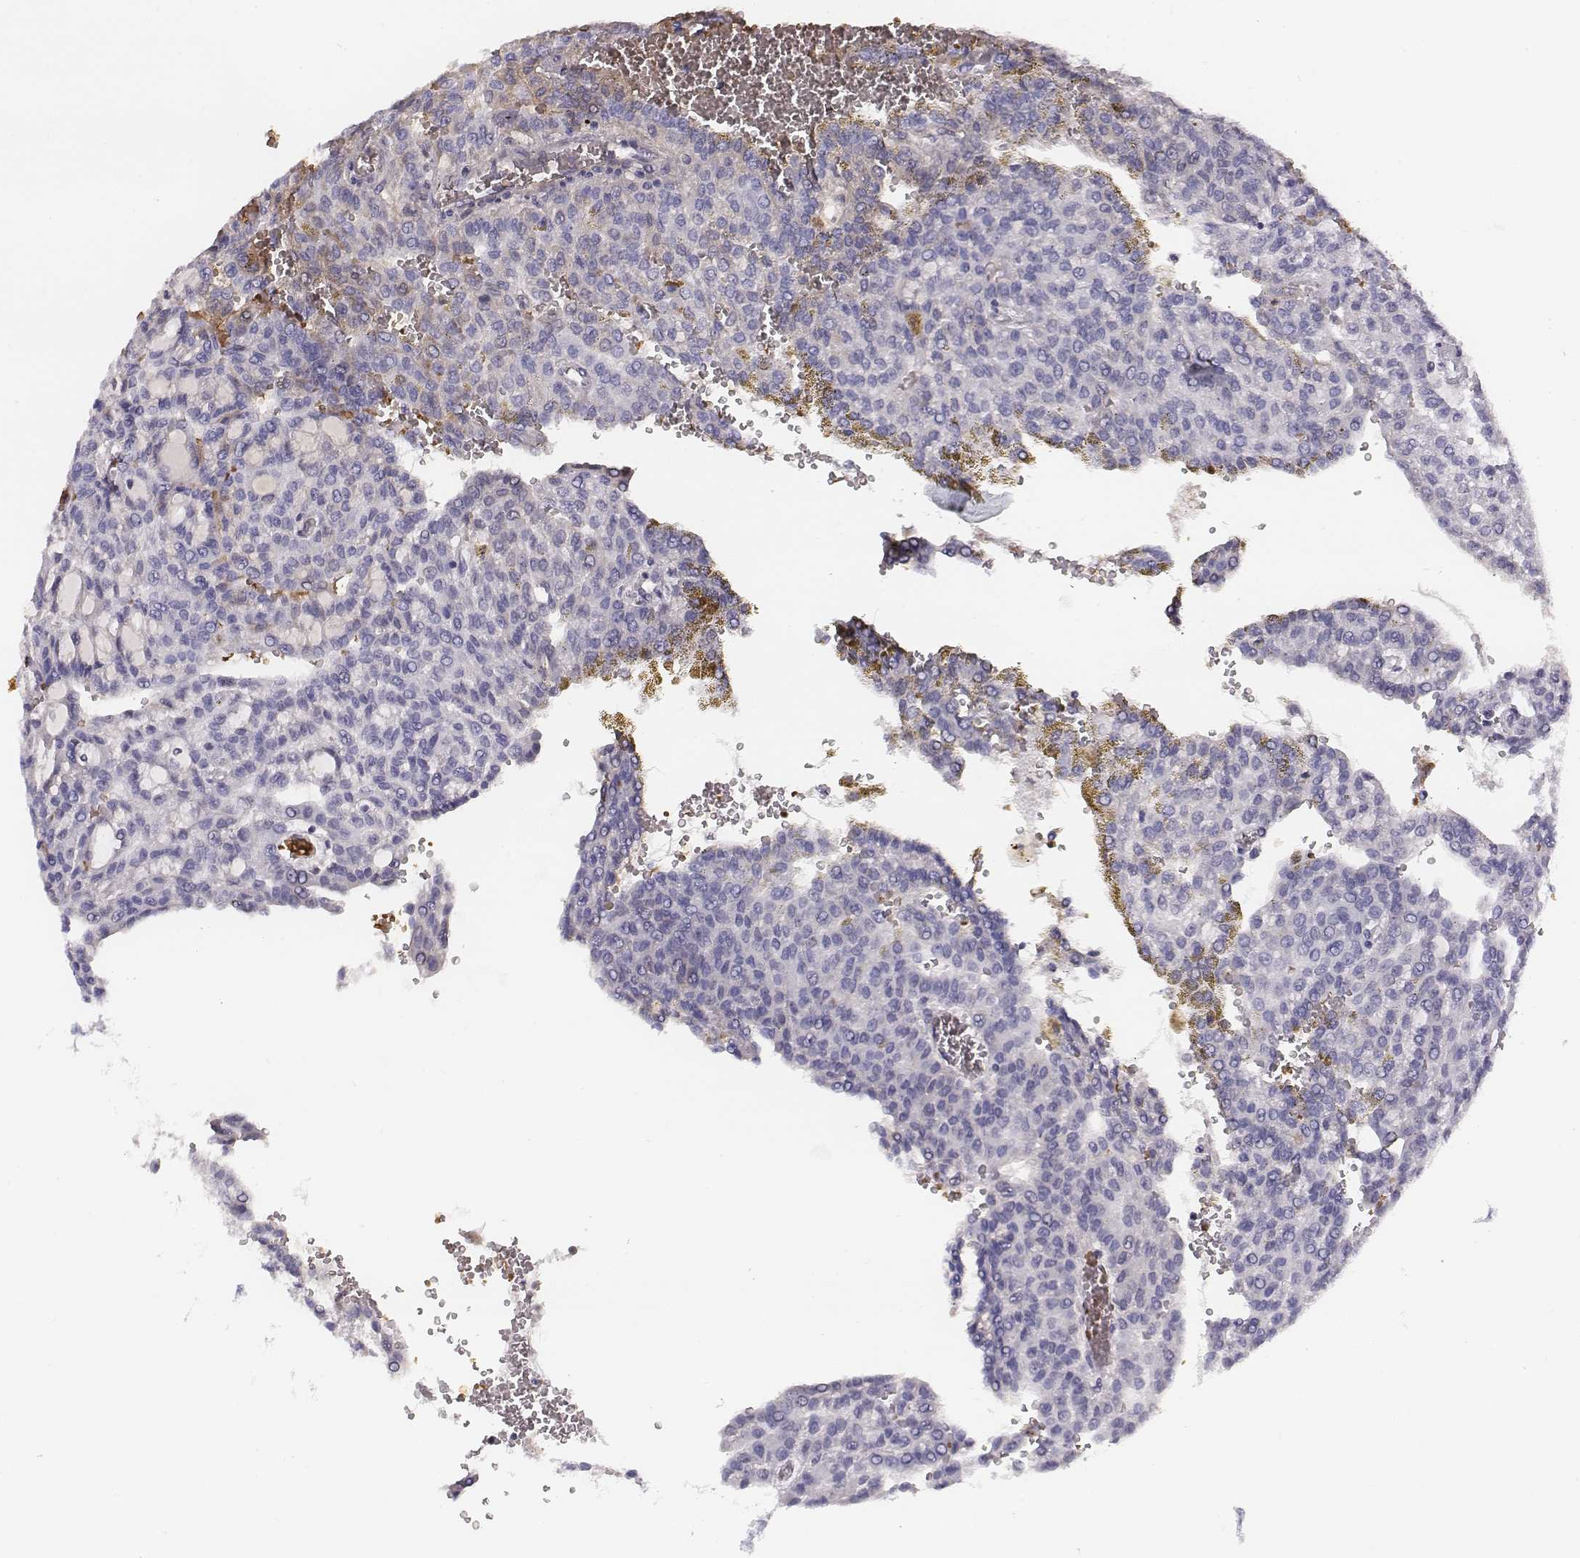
{"staining": {"intensity": "negative", "quantity": "none", "location": "none"}, "tissue": "renal cancer", "cell_type": "Tumor cells", "image_type": "cancer", "snomed": [{"axis": "morphology", "description": "Adenocarcinoma, NOS"}, {"axis": "topography", "description": "Kidney"}], "caption": "Immunohistochemistry (IHC) micrograph of renal cancer stained for a protein (brown), which shows no staining in tumor cells. (Brightfield microscopy of DAB (3,3'-diaminobenzidine) immunohistochemistry (IHC) at high magnification).", "gene": "HBZ", "patient": {"sex": "male", "age": 63}}